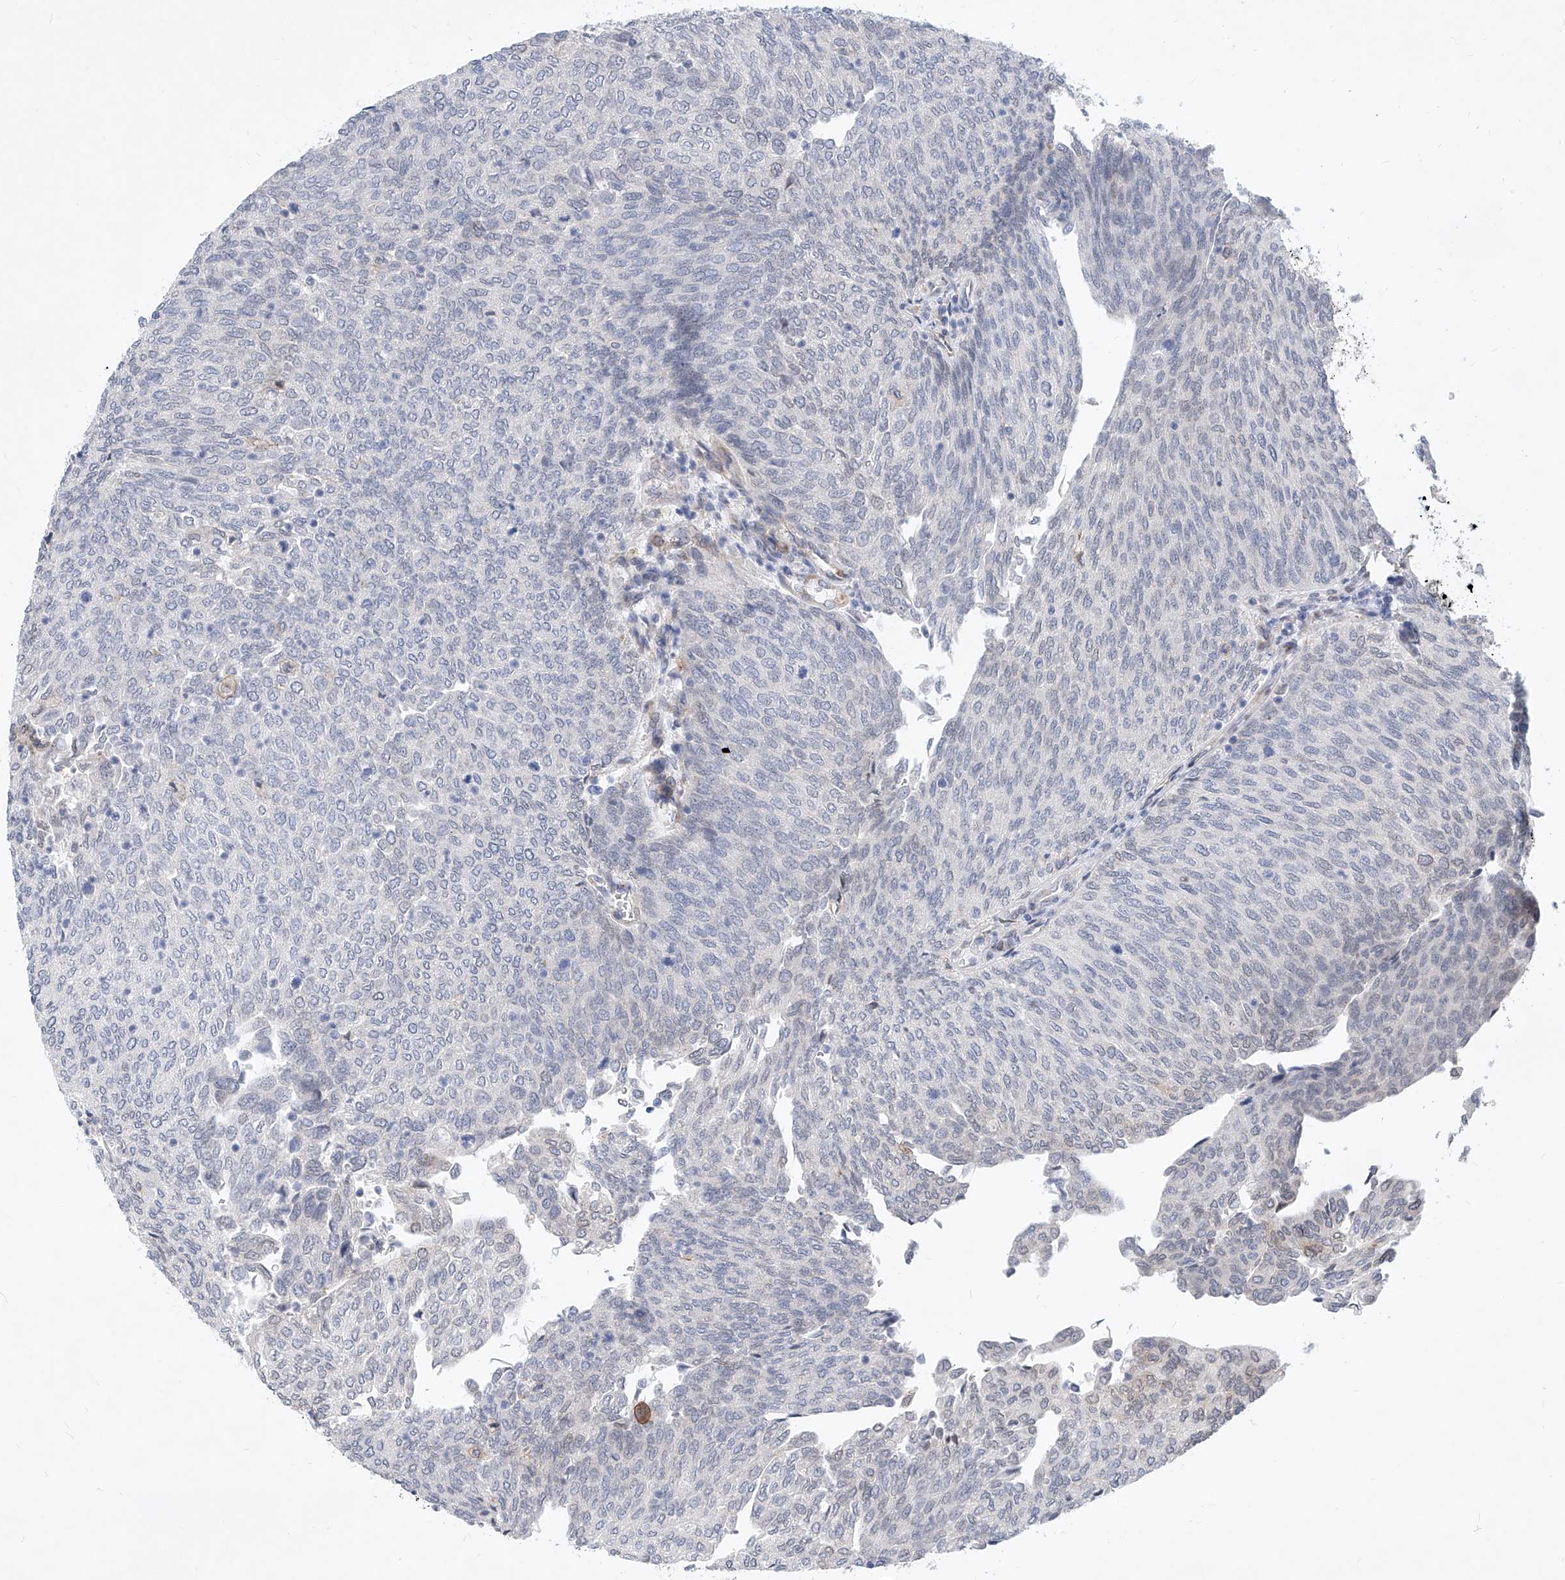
{"staining": {"intensity": "negative", "quantity": "none", "location": "none"}, "tissue": "urothelial cancer", "cell_type": "Tumor cells", "image_type": "cancer", "snomed": [{"axis": "morphology", "description": "Urothelial carcinoma, Low grade"}, {"axis": "topography", "description": "Urinary bladder"}], "caption": "There is no significant positivity in tumor cells of urothelial cancer. (Brightfield microscopy of DAB (3,3'-diaminobenzidine) immunohistochemistry (IHC) at high magnification).", "gene": "MX2", "patient": {"sex": "female", "age": 79}}